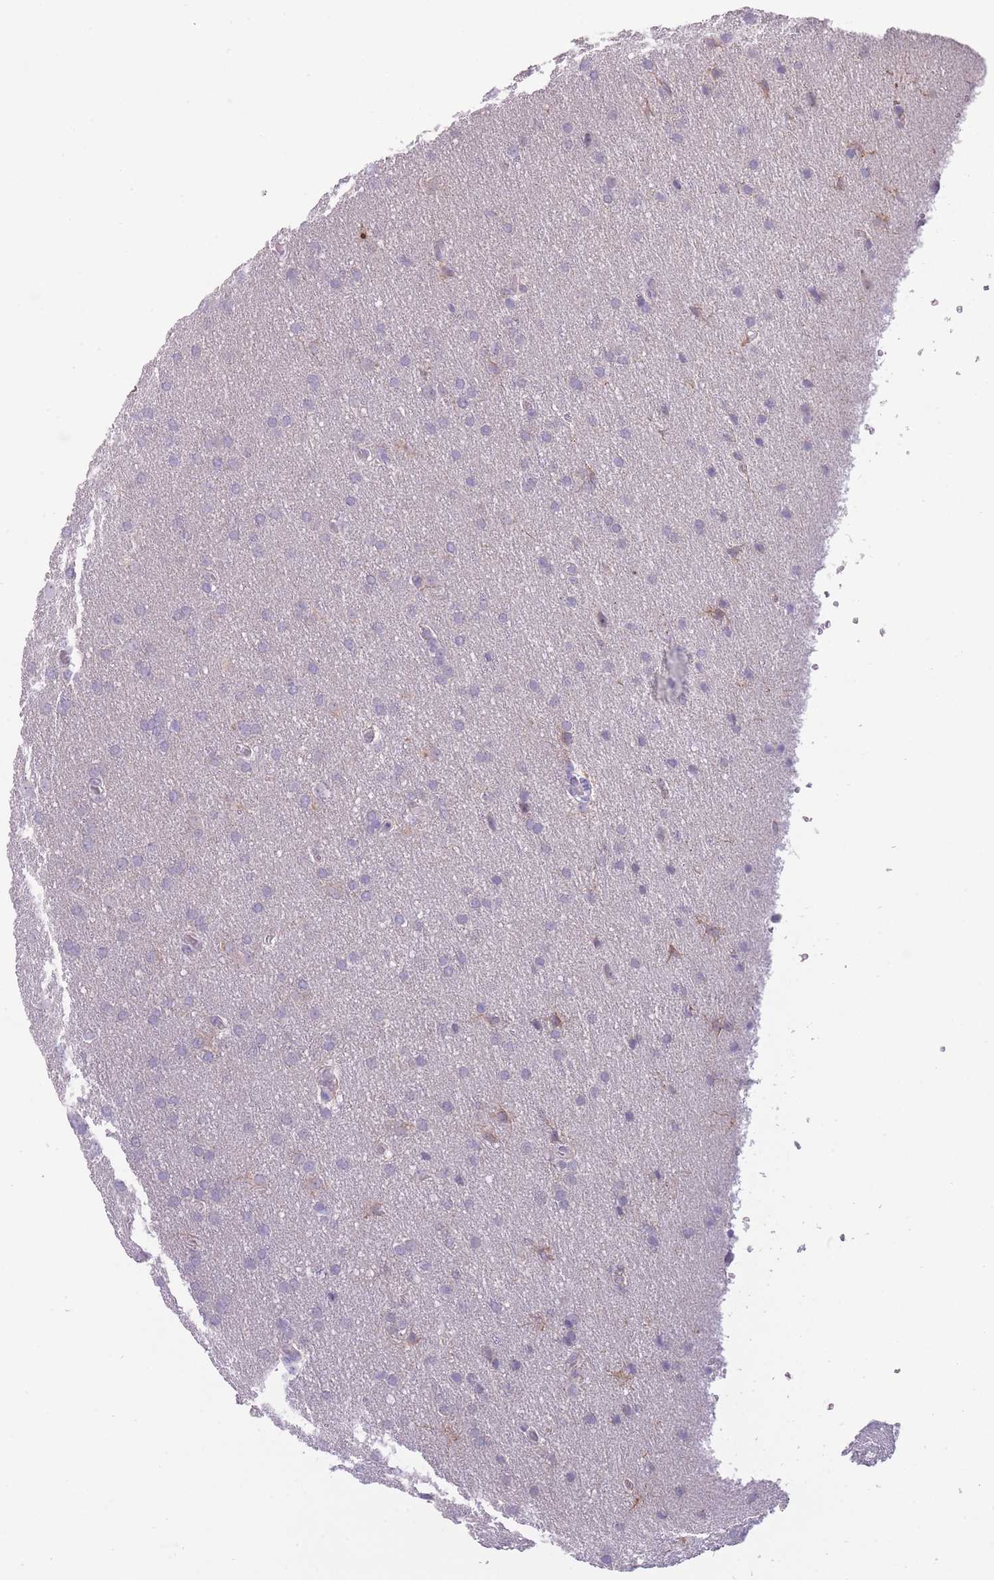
{"staining": {"intensity": "negative", "quantity": "none", "location": "none"}, "tissue": "glioma", "cell_type": "Tumor cells", "image_type": "cancer", "snomed": [{"axis": "morphology", "description": "Glioma, malignant, Low grade"}, {"axis": "topography", "description": "Brain"}], "caption": "Tumor cells show no significant staining in glioma.", "gene": "DCANP1", "patient": {"sex": "female", "age": 32}}